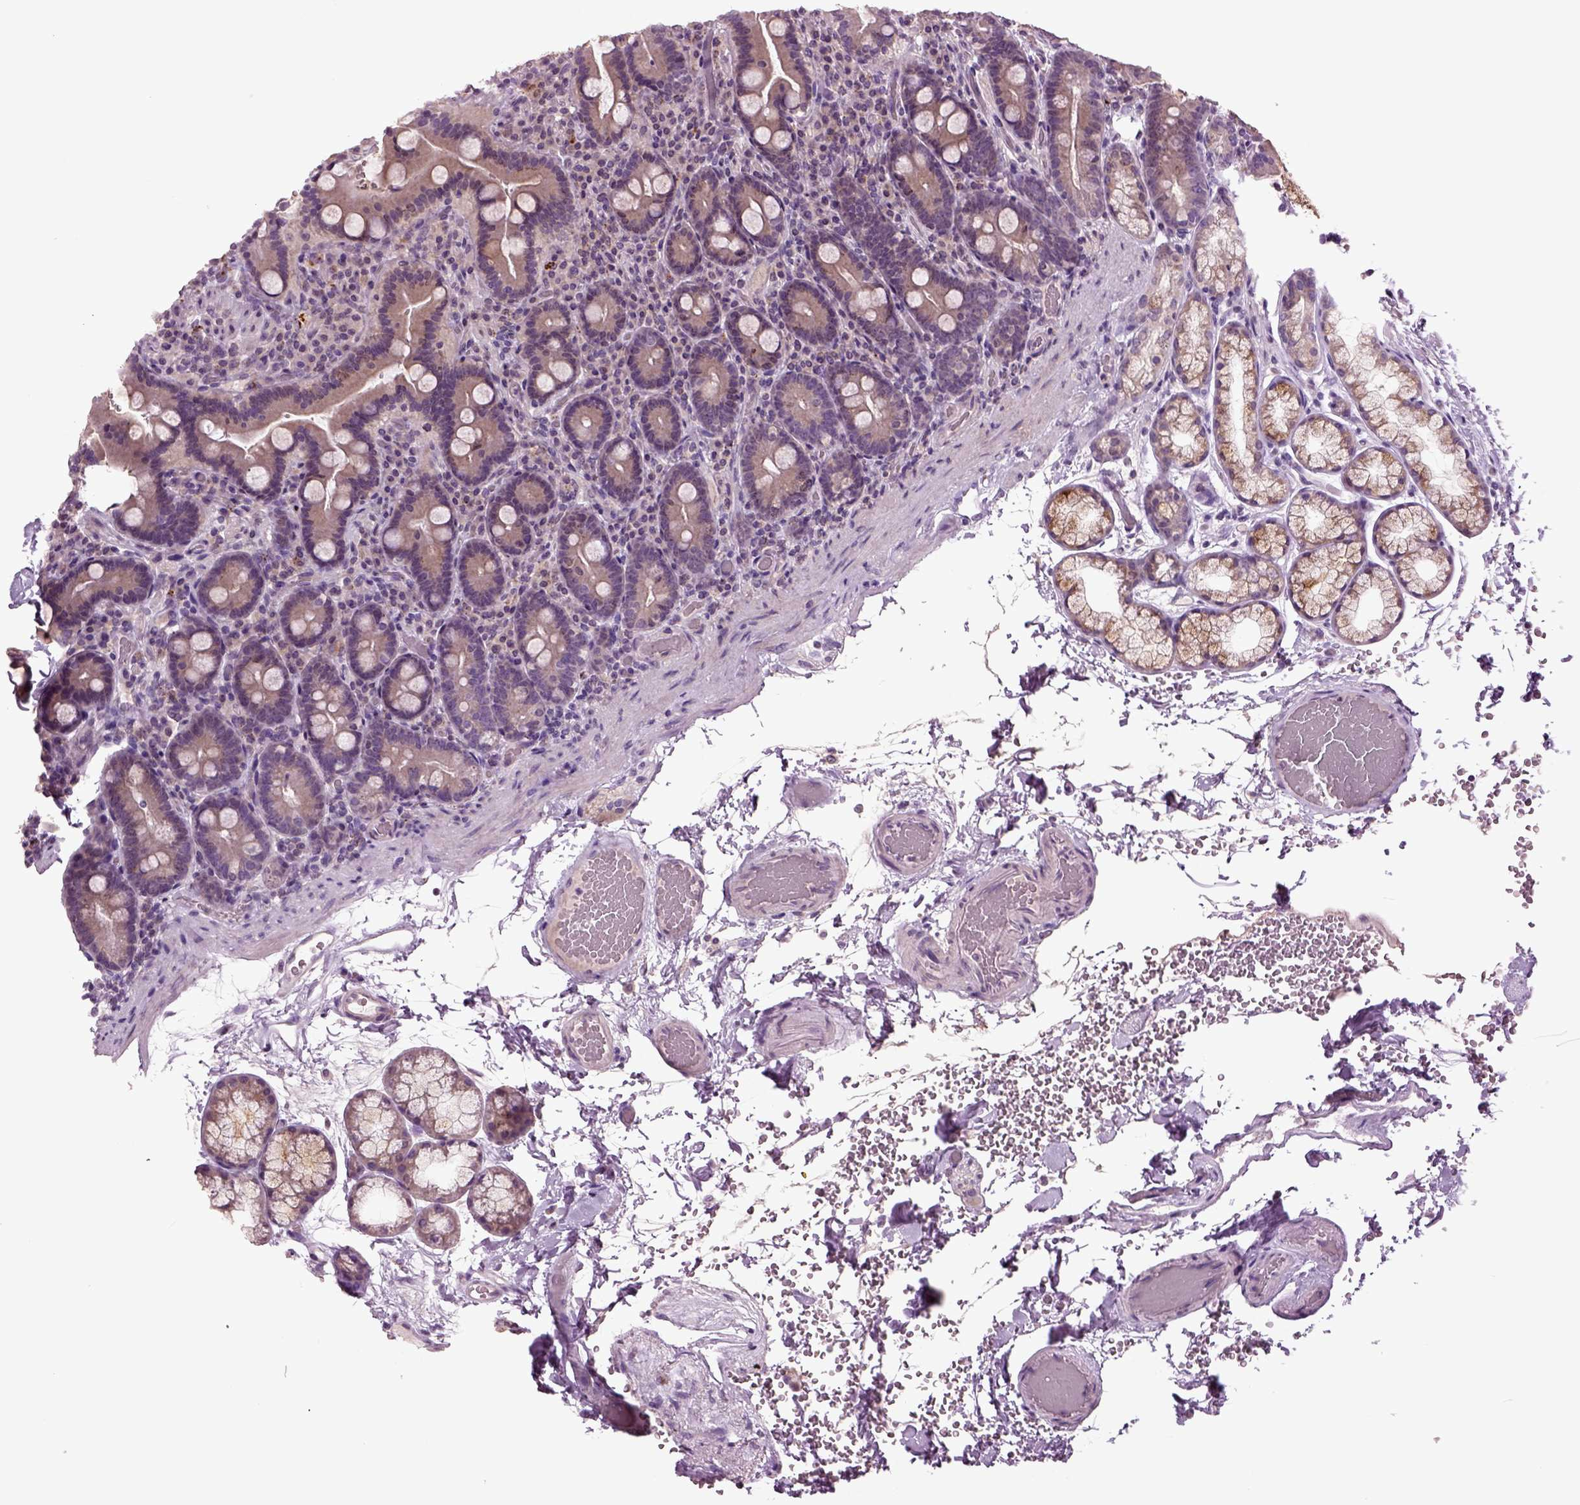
{"staining": {"intensity": "weak", "quantity": "25%-75%", "location": "cytoplasmic/membranous"}, "tissue": "duodenum", "cell_type": "Glandular cells", "image_type": "normal", "snomed": [{"axis": "morphology", "description": "Normal tissue, NOS"}, {"axis": "topography", "description": "Duodenum"}], "caption": "Normal duodenum was stained to show a protein in brown. There is low levels of weak cytoplasmic/membranous staining in about 25%-75% of glandular cells.", "gene": "SLC17A6", "patient": {"sex": "female", "age": 62}}